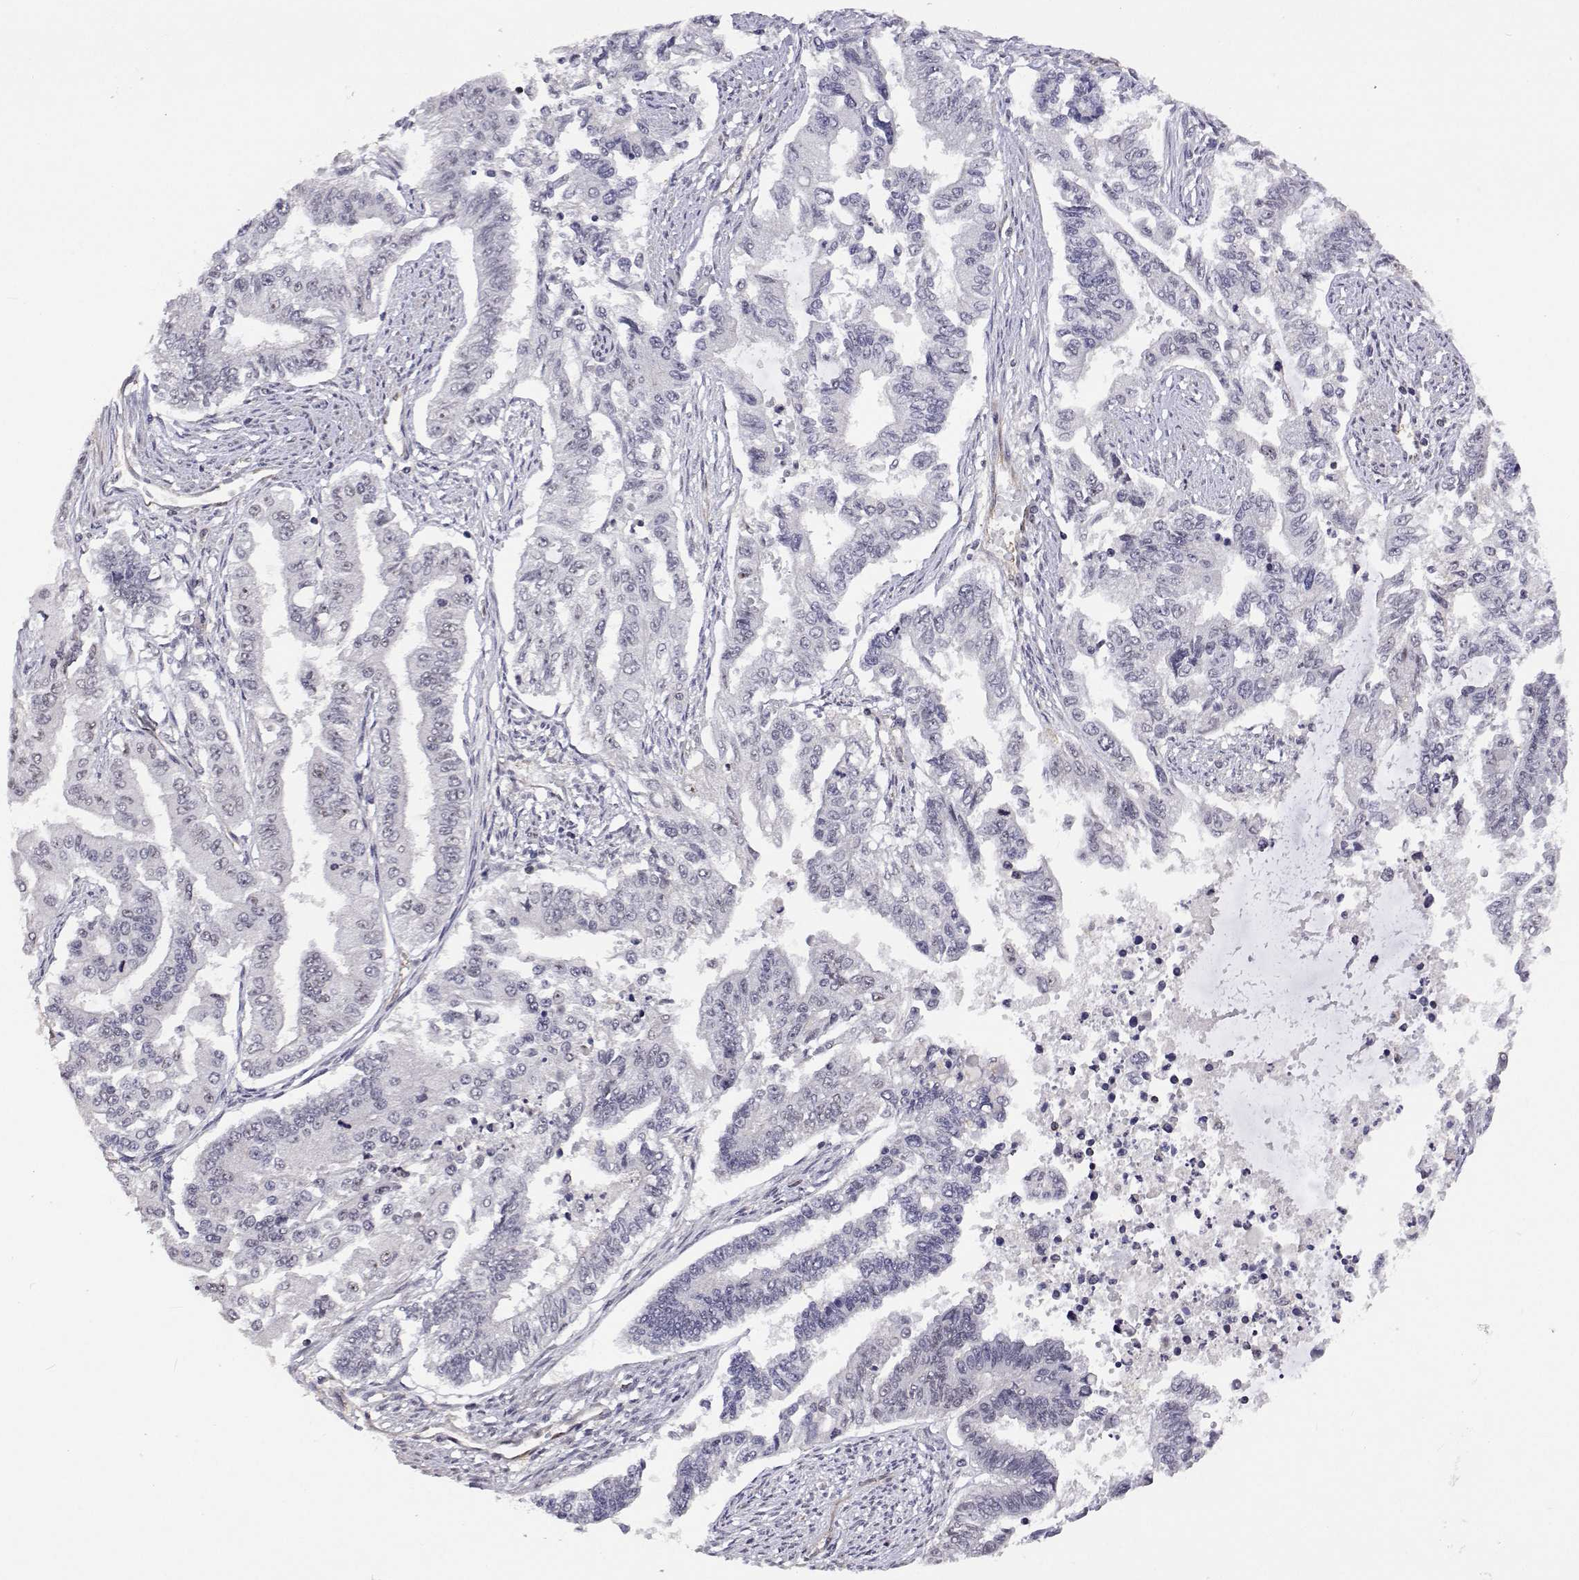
{"staining": {"intensity": "negative", "quantity": "none", "location": "none"}, "tissue": "endometrial cancer", "cell_type": "Tumor cells", "image_type": "cancer", "snomed": [{"axis": "morphology", "description": "Adenocarcinoma, NOS"}, {"axis": "topography", "description": "Uterus"}], "caption": "Photomicrograph shows no protein staining in tumor cells of endometrial cancer (adenocarcinoma) tissue.", "gene": "NHP2", "patient": {"sex": "female", "age": 59}}